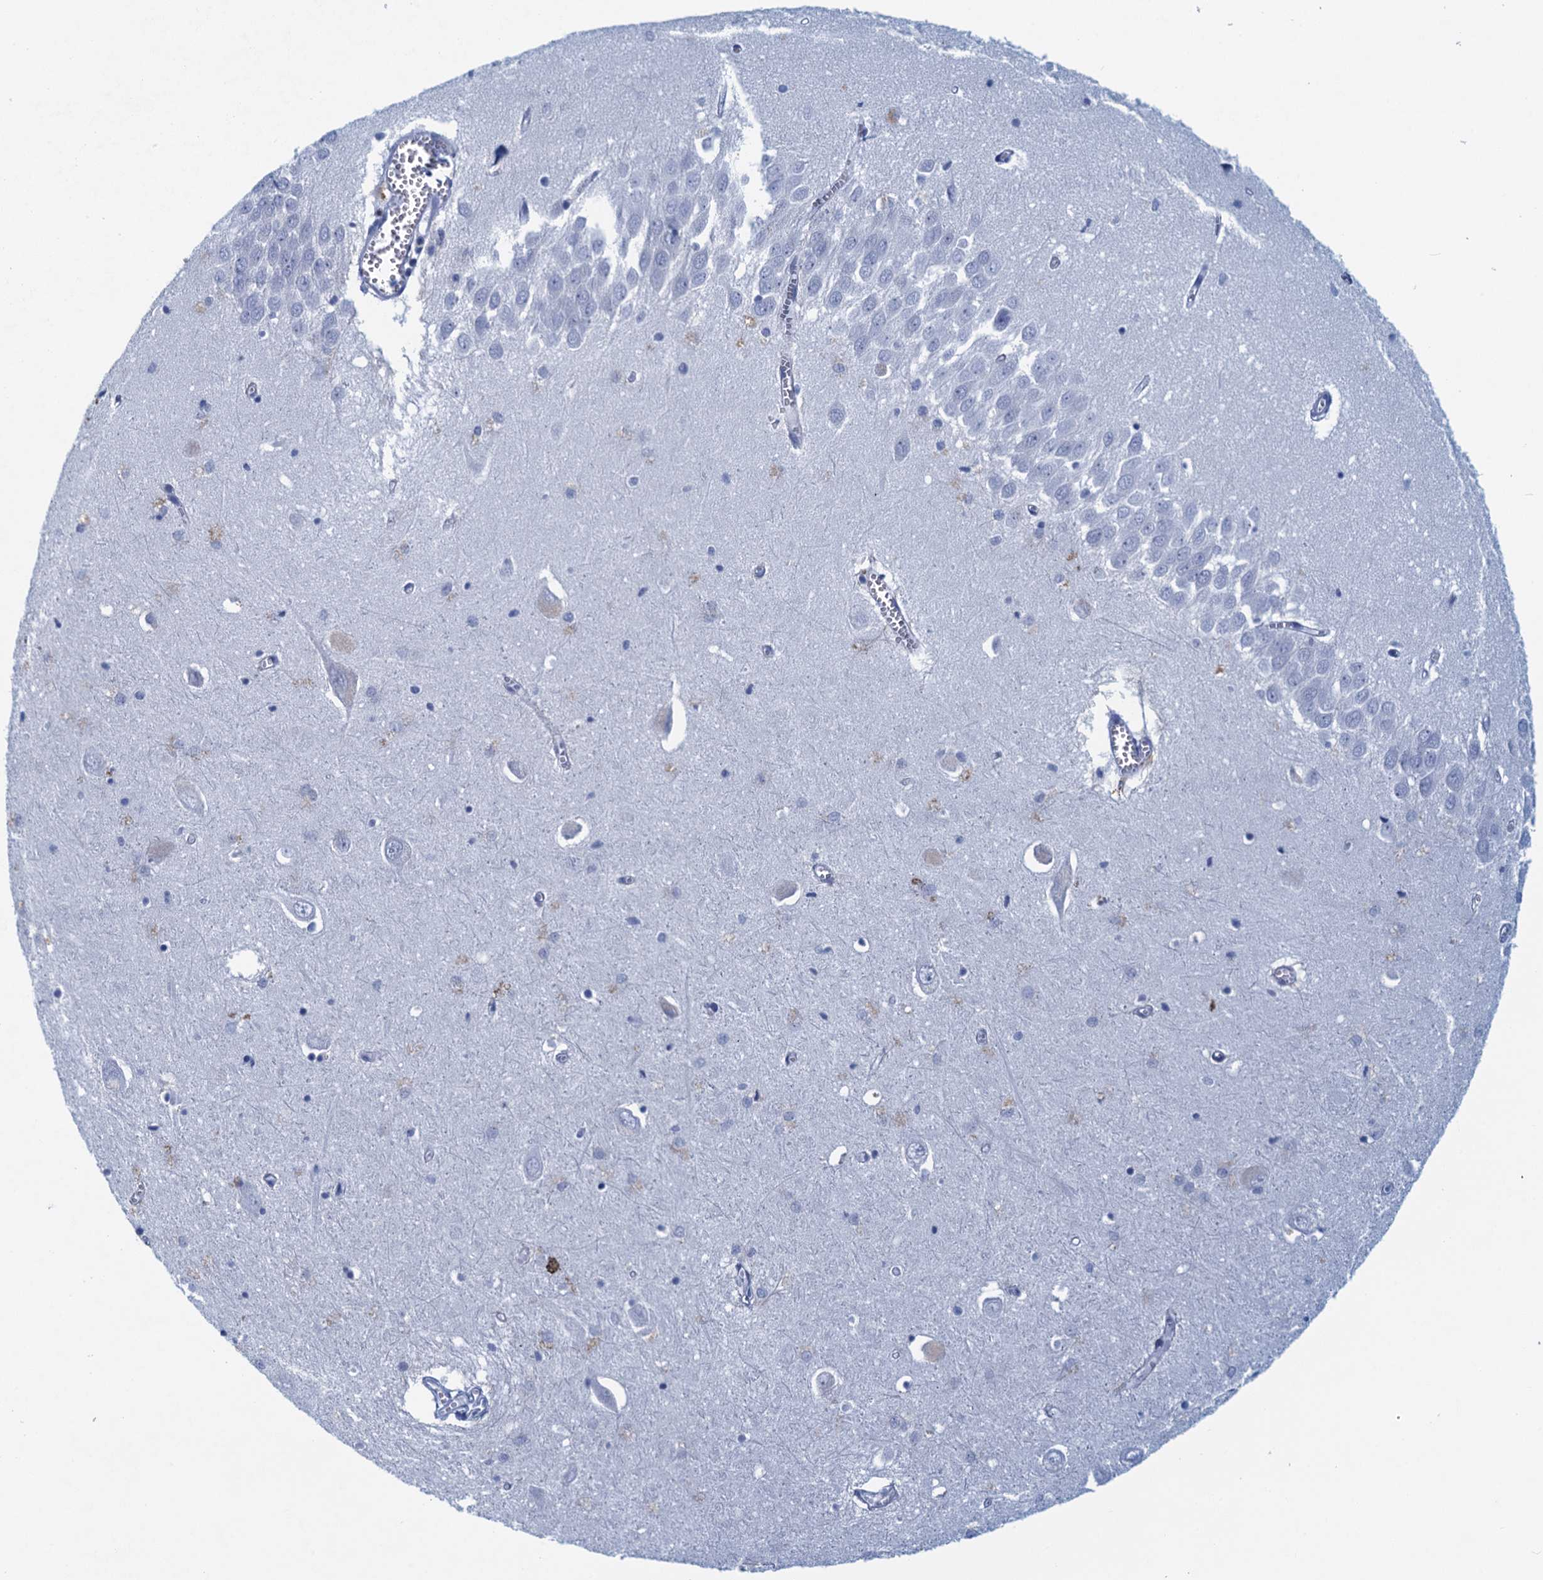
{"staining": {"intensity": "negative", "quantity": "none", "location": "none"}, "tissue": "hippocampus", "cell_type": "Glial cells", "image_type": "normal", "snomed": [{"axis": "morphology", "description": "Normal tissue, NOS"}, {"axis": "topography", "description": "Hippocampus"}], "caption": "Immunohistochemistry micrograph of unremarkable hippocampus stained for a protein (brown), which demonstrates no staining in glial cells.", "gene": "CYP51A1", "patient": {"sex": "male", "age": 70}}